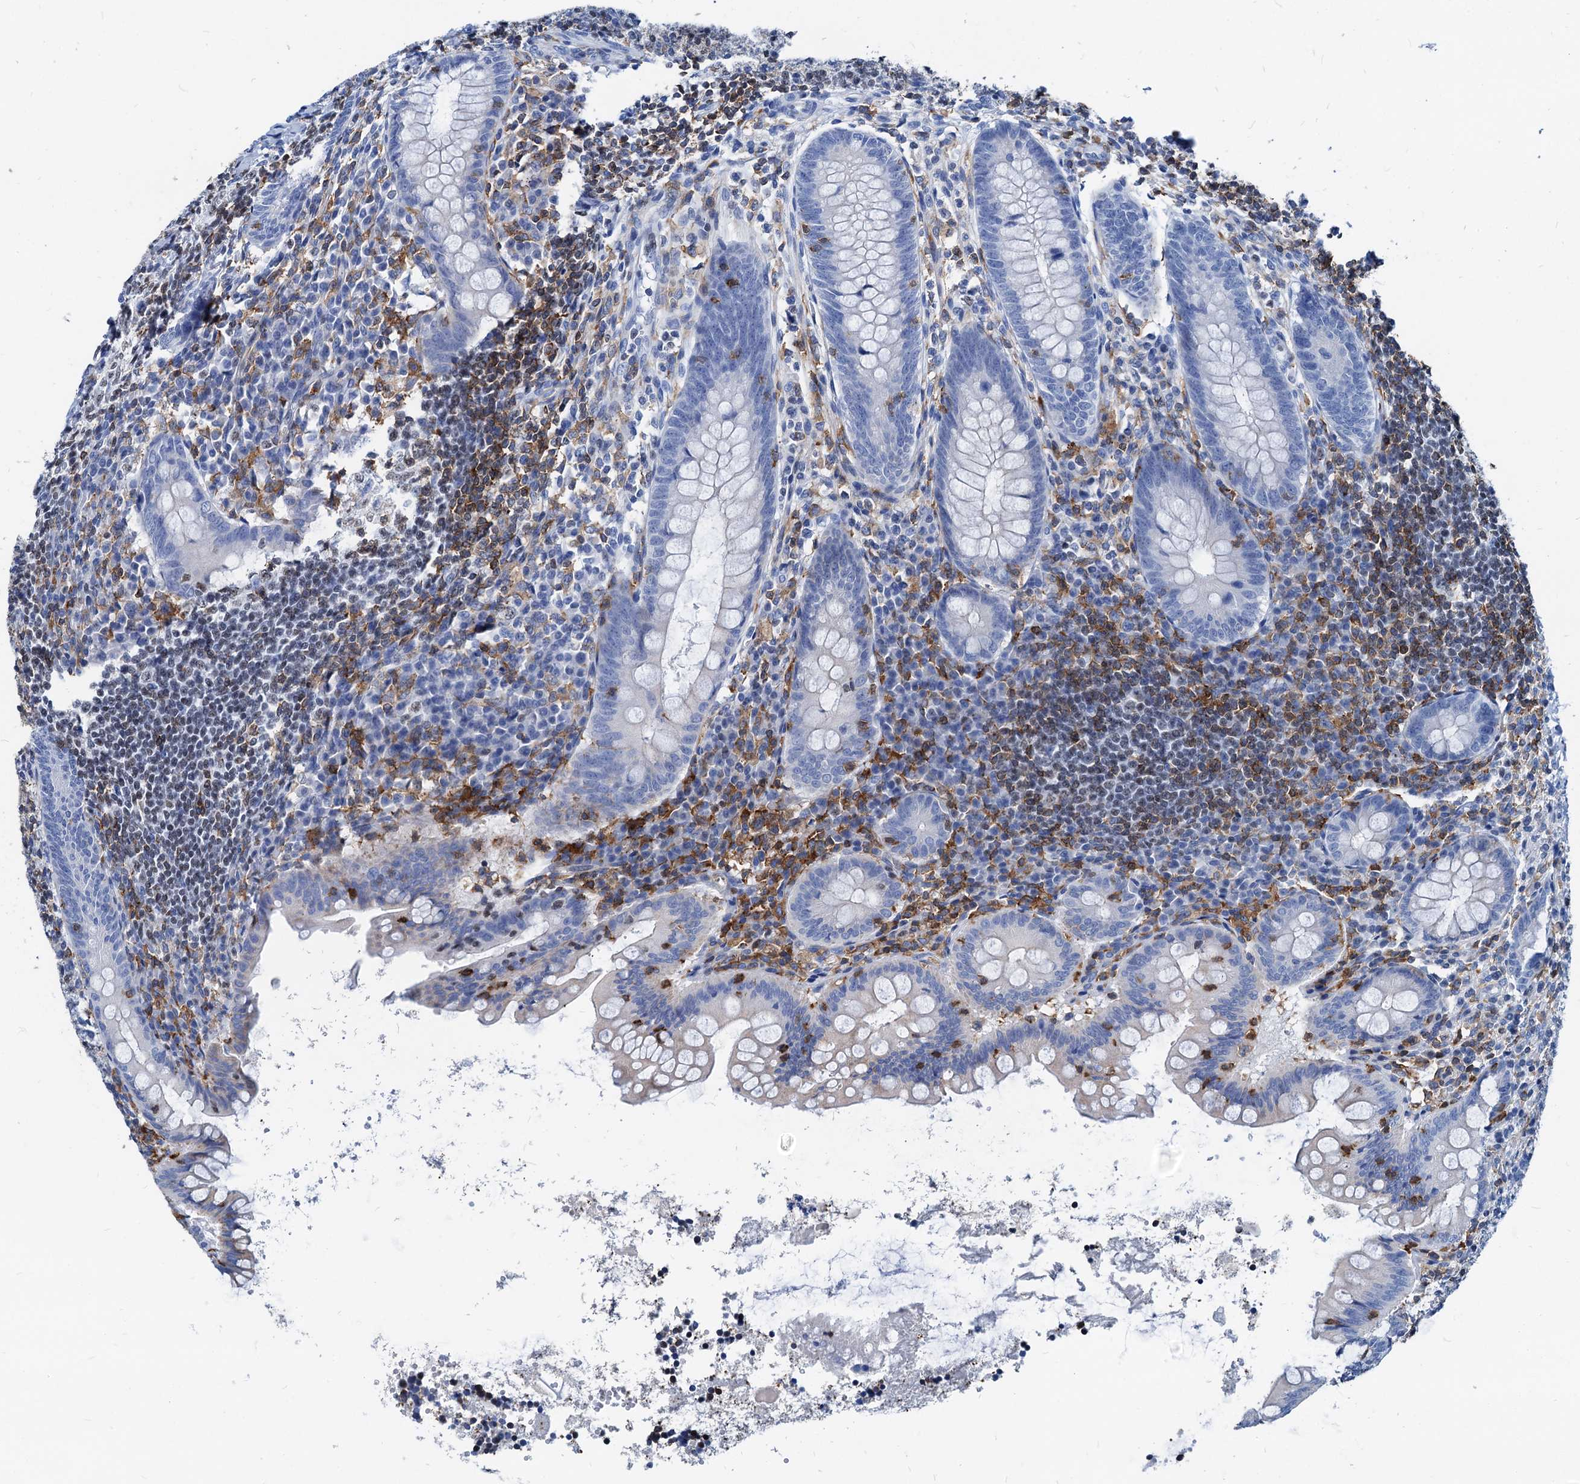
{"staining": {"intensity": "negative", "quantity": "none", "location": "none"}, "tissue": "appendix", "cell_type": "Glandular cells", "image_type": "normal", "snomed": [{"axis": "morphology", "description": "Normal tissue, NOS"}, {"axis": "topography", "description": "Appendix"}], "caption": "Histopathology image shows no protein positivity in glandular cells of benign appendix. (Brightfield microscopy of DAB (3,3'-diaminobenzidine) immunohistochemistry (IHC) at high magnification).", "gene": "LCP2", "patient": {"sex": "female", "age": 33}}